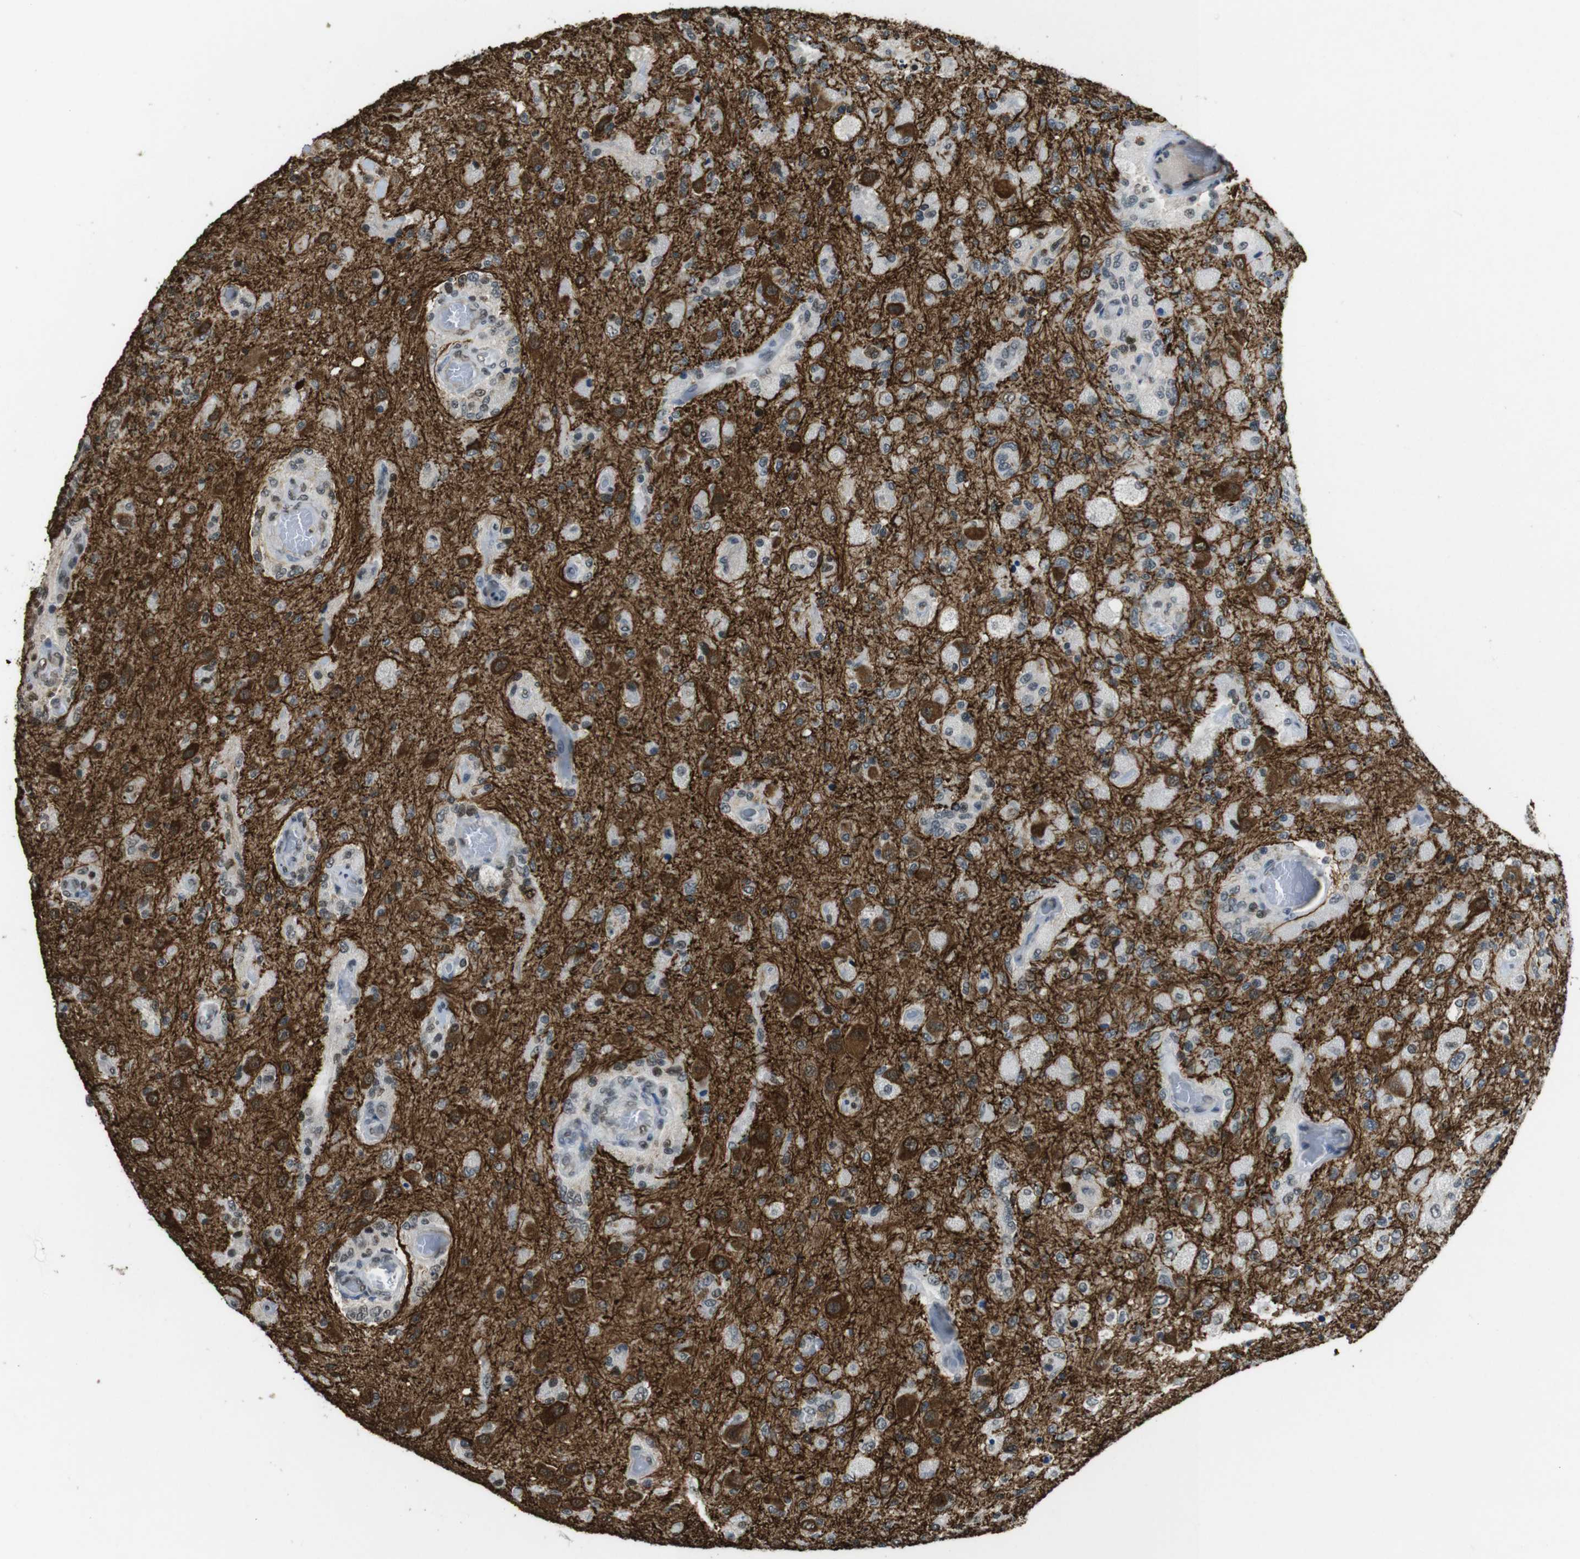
{"staining": {"intensity": "strong", "quantity": "<25%", "location": "cytoplasmic/membranous"}, "tissue": "glioma", "cell_type": "Tumor cells", "image_type": "cancer", "snomed": [{"axis": "morphology", "description": "Normal tissue, NOS"}, {"axis": "morphology", "description": "Glioma, malignant, High grade"}, {"axis": "topography", "description": "Cerebral cortex"}], "caption": "This image shows IHC staining of malignant glioma (high-grade), with medium strong cytoplasmic/membranous expression in about <25% of tumor cells.", "gene": "CSNK2B", "patient": {"sex": "male", "age": 77}}